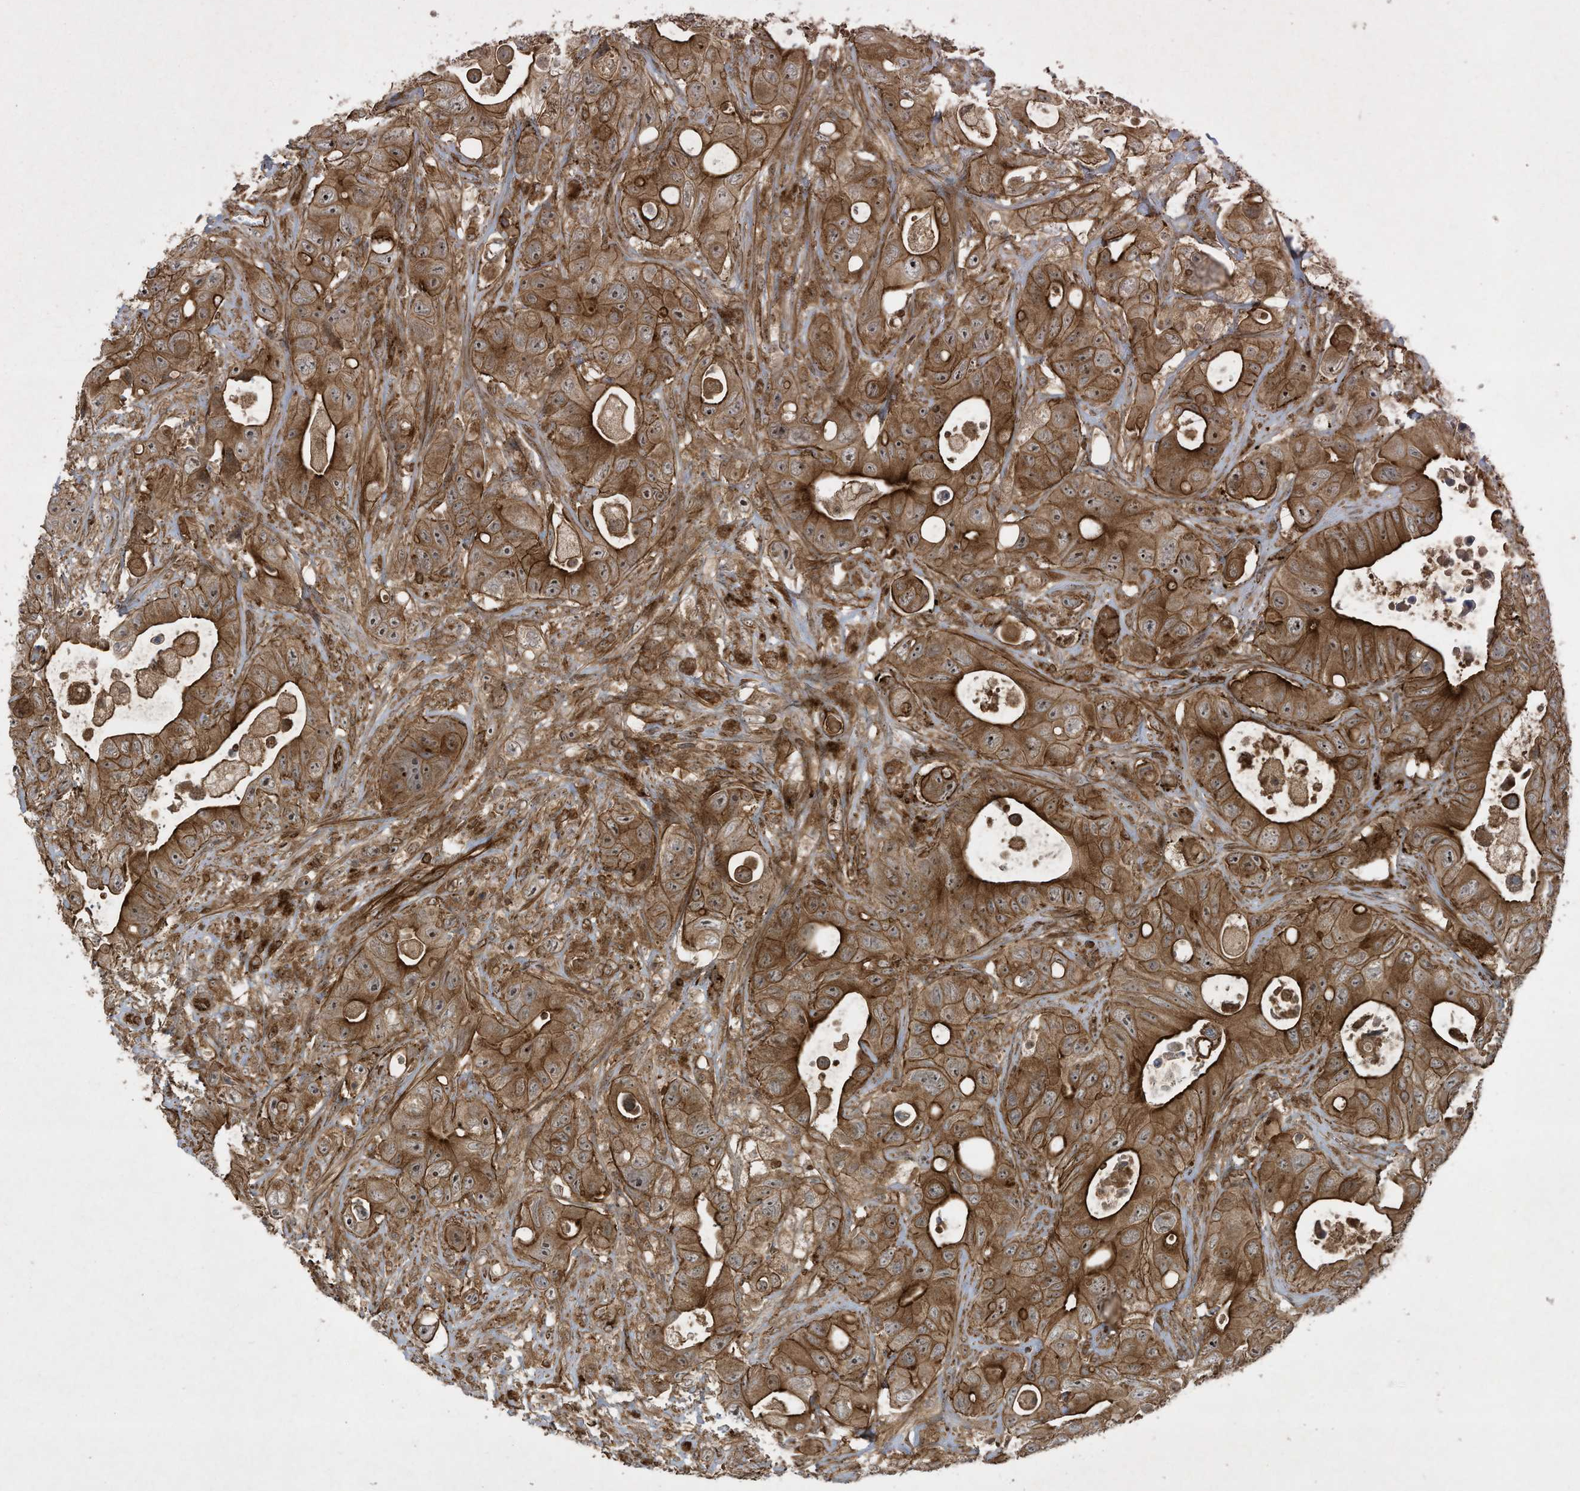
{"staining": {"intensity": "moderate", "quantity": ">75%", "location": "cytoplasmic/membranous"}, "tissue": "colorectal cancer", "cell_type": "Tumor cells", "image_type": "cancer", "snomed": [{"axis": "morphology", "description": "Adenocarcinoma, NOS"}, {"axis": "topography", "description": "Colon"}], "caption": "About >75% of tumor cells in colorectal cancer display moderate cytoplasmic/membranous protein positivity as visualized by brown immunohistochemical staining.", "gene": "DDIT4", "patient": {"sex": "female", "age": 46}}